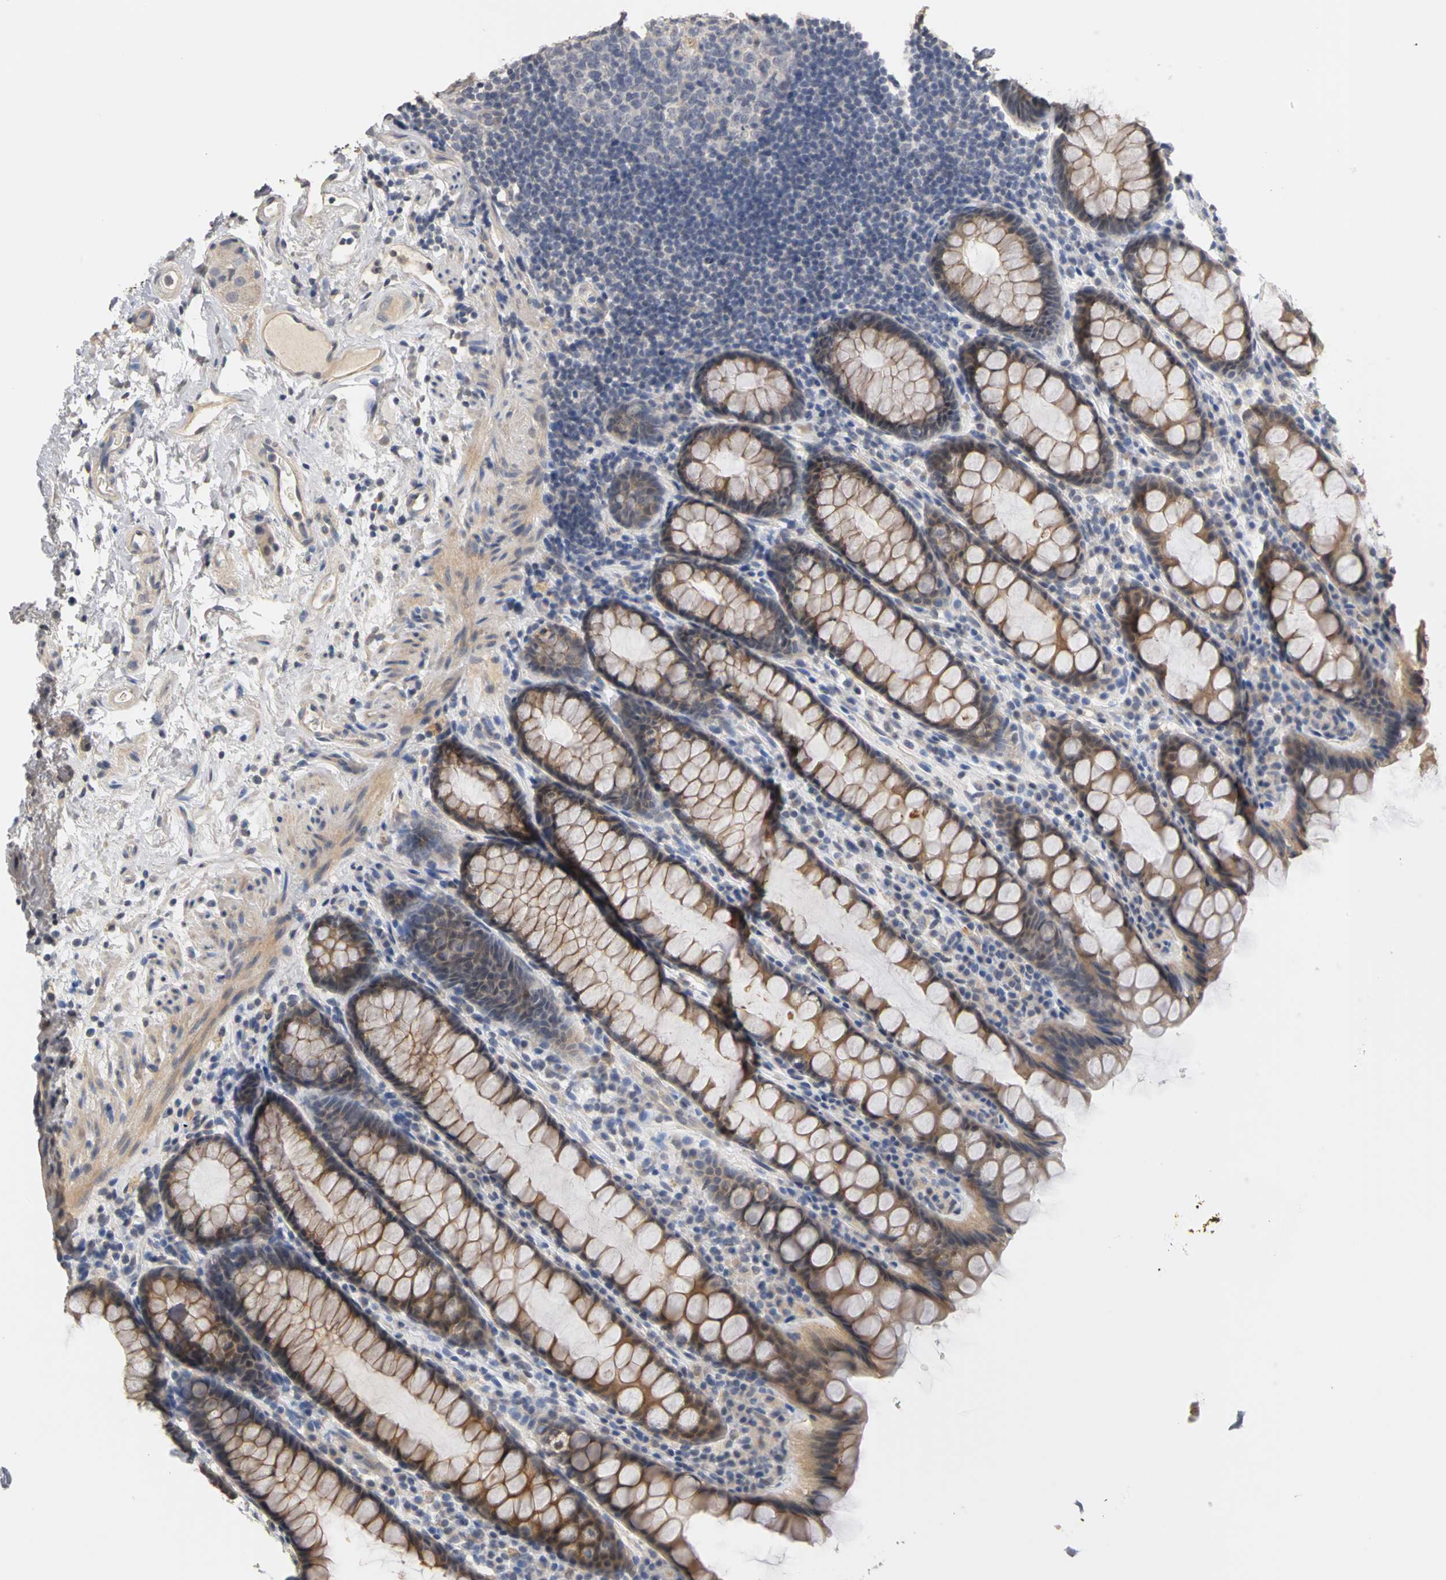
{"staining": {"intensity": "moderate", "quantity": ">75%", "location": "cytoplasmic/membranous"}, "tissue": "rectum", "cell_type": "Glandular cells", "image_type": "normal", "snomed": [{"axis": "morphology", "description": "Normal tissue, NOS"}, {"axis": "topography", "description": "Rectum"}], "caption": "High-magnification brightfield microscopy of benign rectum stained with DAB (3,3'-diaminobenzidine) (brown) and counterstained with hematoxylin (blue). glandular cells exhibit moderate cytoplasmic/membranous positivity is appreciated in about>75% of cells.", "gene": "PGR", "patient": {"sex": "male", "age": 92}}